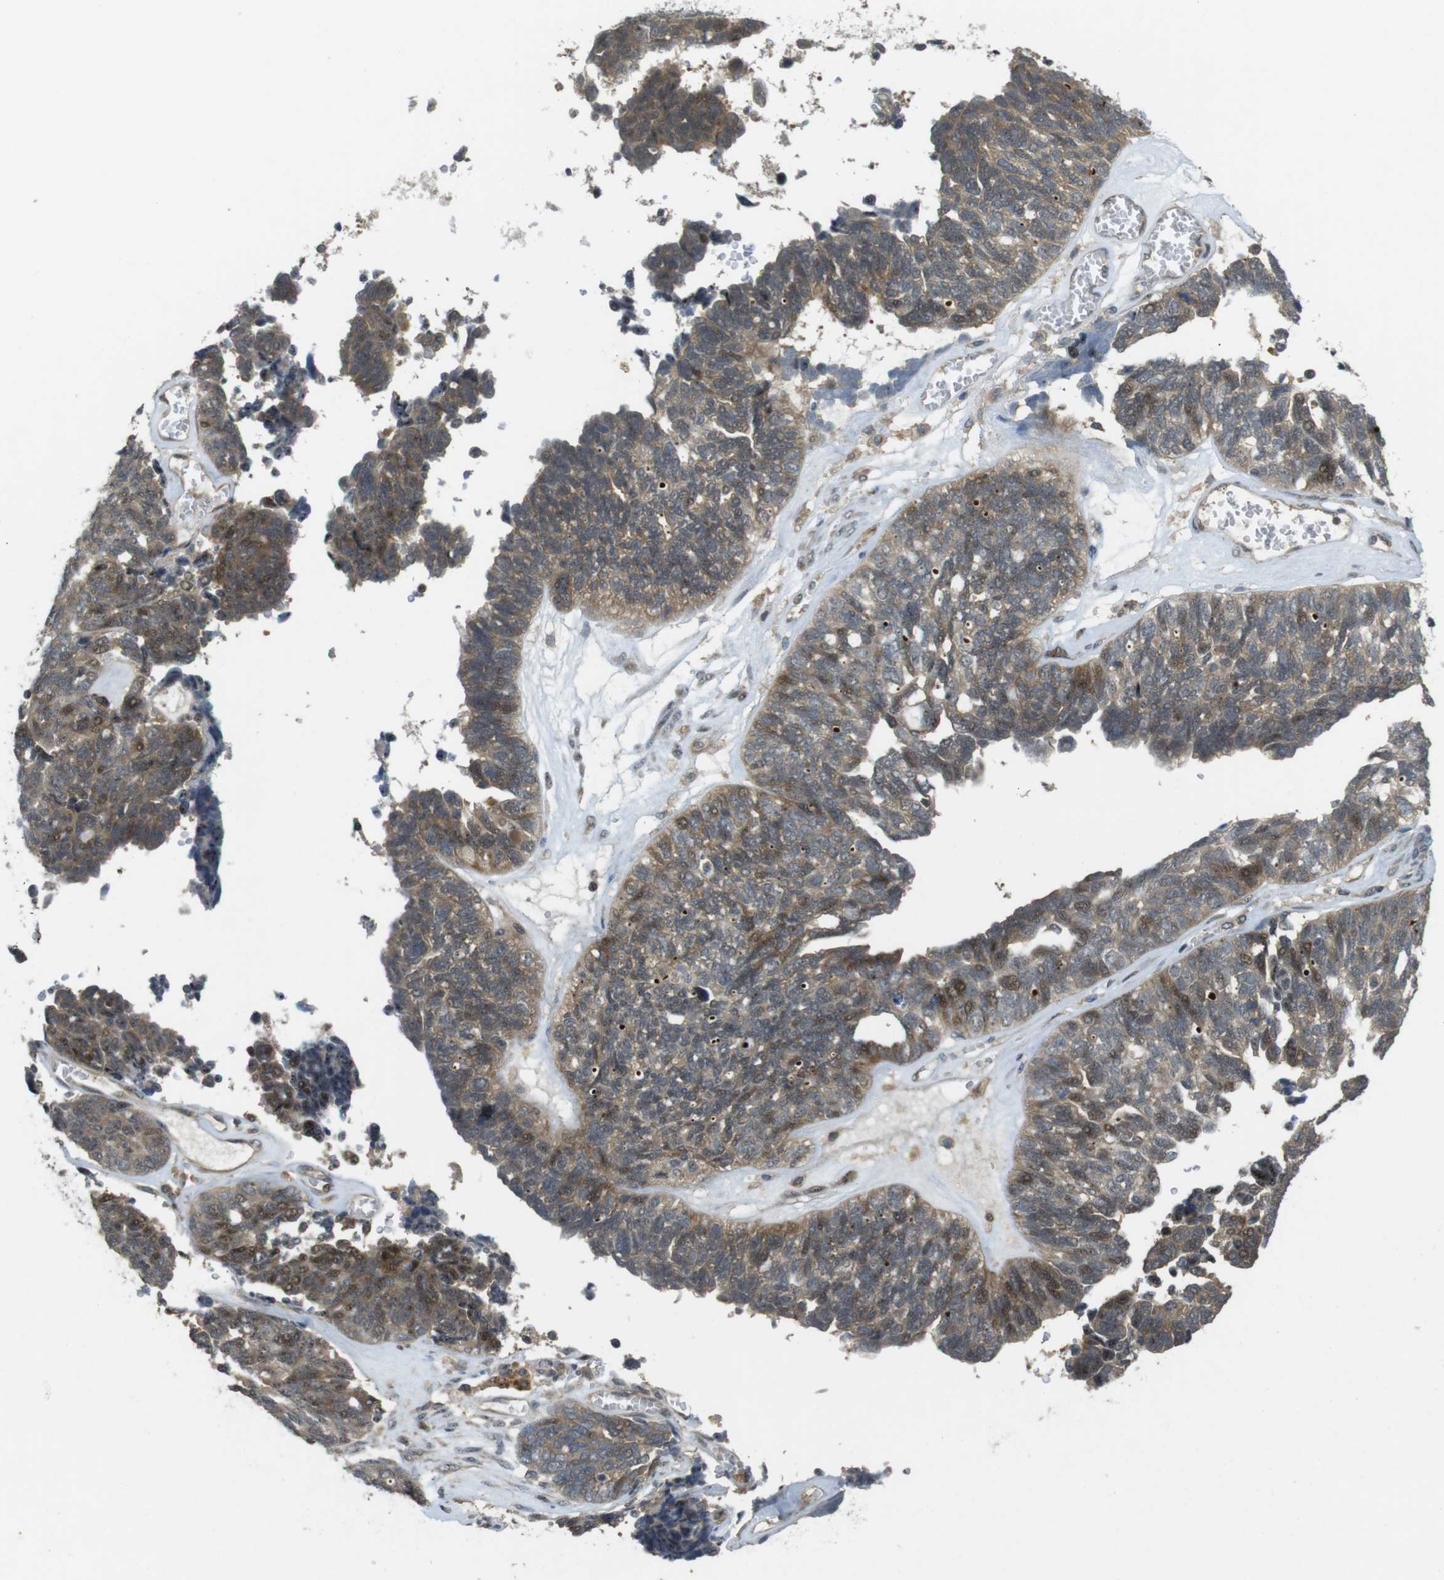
{"staining": {"intensity": "weak", "quantity": "25%-75%", "location": "cytoplasmic/membranous,nuclear"}, "tissue": "ovarian cancer", "cell_type": "Tumor cells", "image_type": "cancer", "snomed": [{"axis": "morphology", "description": "Cystadenocarcinoma, serous, NOS"}, {"axis": "topography", "description": "Ovary"}], "caption": "DAB immunohistochemical staining of human ovarian cancer (serous cystadenocarcinoma) exhibits weak cytoplasmic/membranous and nuclear protein staining in about 25%-75% of tumor cells.", "gene": "TMX3", "patient": {"sex": "female", "age": 79}}